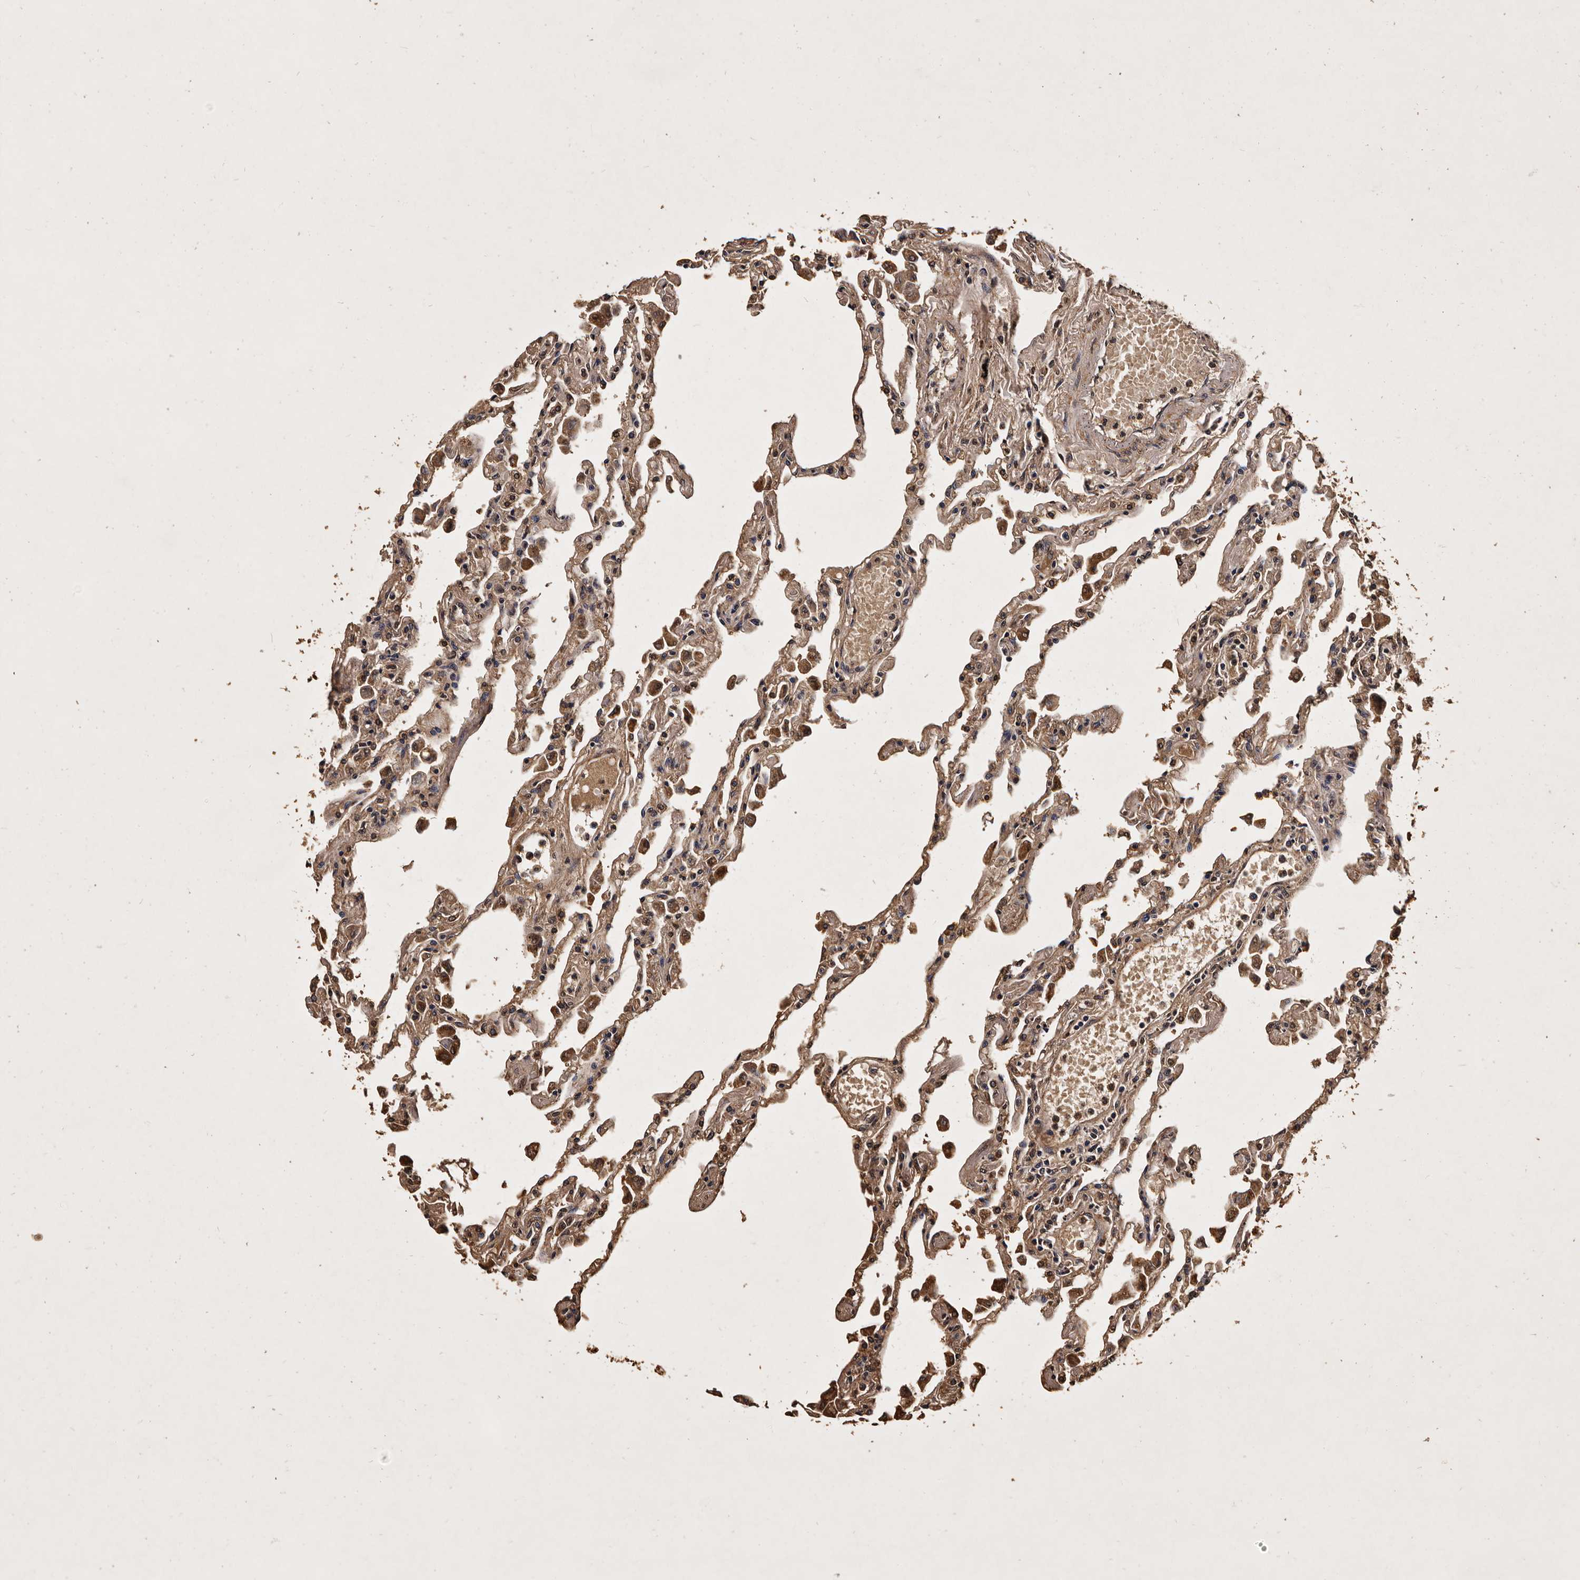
{"staining": {"intensity": "moderate", "quantity": ">75%", "location": "cytoplasmic/membranous,nuclear"}, "tissue": "lung", "cell_type": "Alveolar cells", "image_type": "normal", "snomed": [{"axis": "morphology", "description": "Normal tissue, NOS"}, {"axis": "topography", "description": "Bronchus"}, {"axis": "topography", "description": "Lung"}], "caption": "High-magnification brightfield microscopy of unremarkable lung stained with DAB (brown) and counterstained with hematoxylin (blue). alveolar cells exhibit moderate cytoplasmic/membranous,nuclear positivity is present in about>75% of cells.", "gene": "PARS2", "patient": {"sex": "female", "age": 49}}